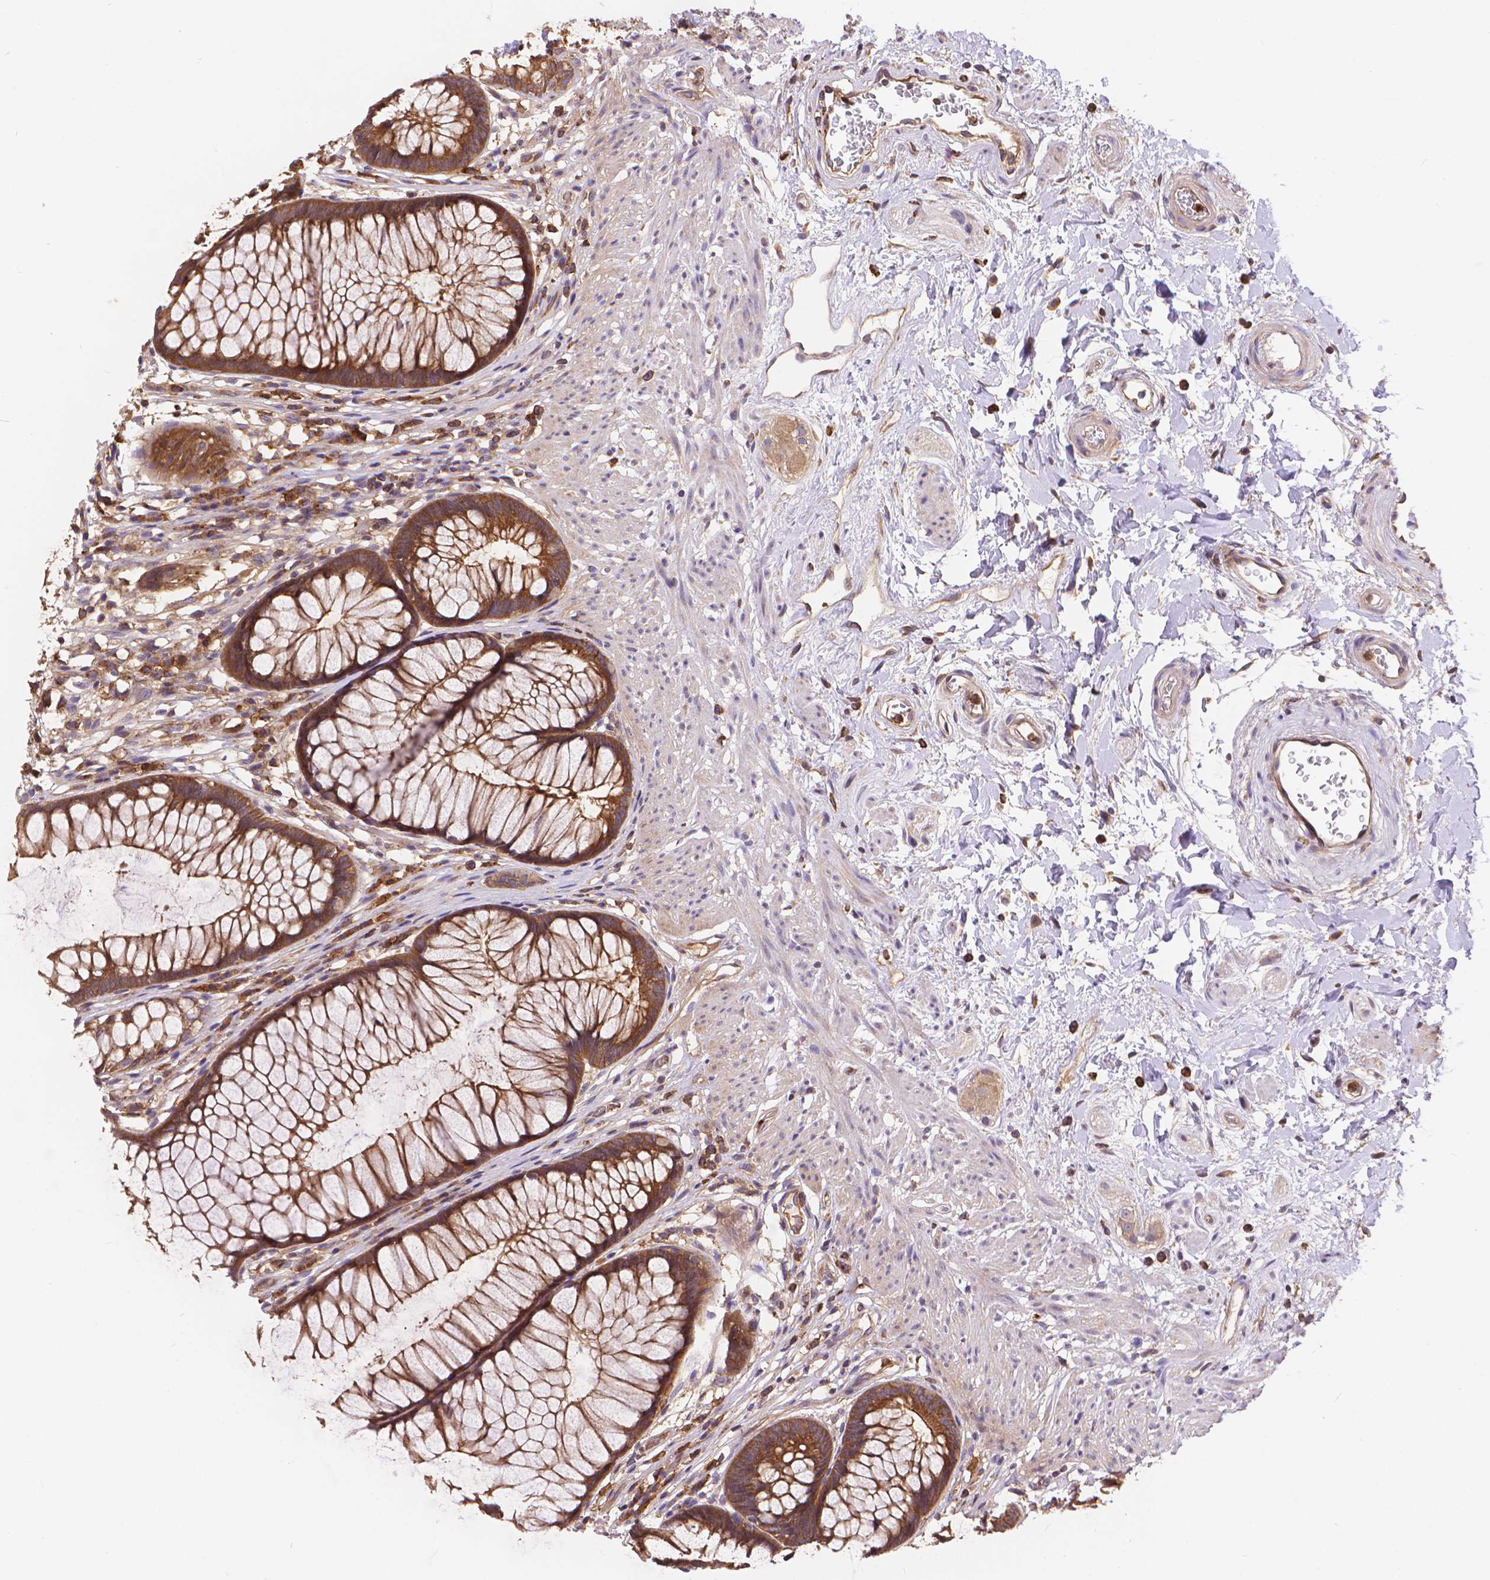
{"staining": {"intensity": "moderate", "quantity": ">75%", "location": "cytoplasmic/membranous"}, "tissue": "rectum", "cell_type": "Glandular cells", "image_type": "normal", "snomed": [{"axis": "morphology", "description": "Normal tissue, NOS"}, {"axis": "topography", "description": "Smooth muscle"}, {"axis": "topography", "description": "Rectum"}], "caption": "Protein expression analysis of benign human rectum reveals moderate cytoplasmic/membranous staining in about >75% of glandular cells. (brown staining indicates protein expression, while blue staining denotes nuclei).", "gene": "ARAP1", "patient": {"sex": "male", "age": 53}}